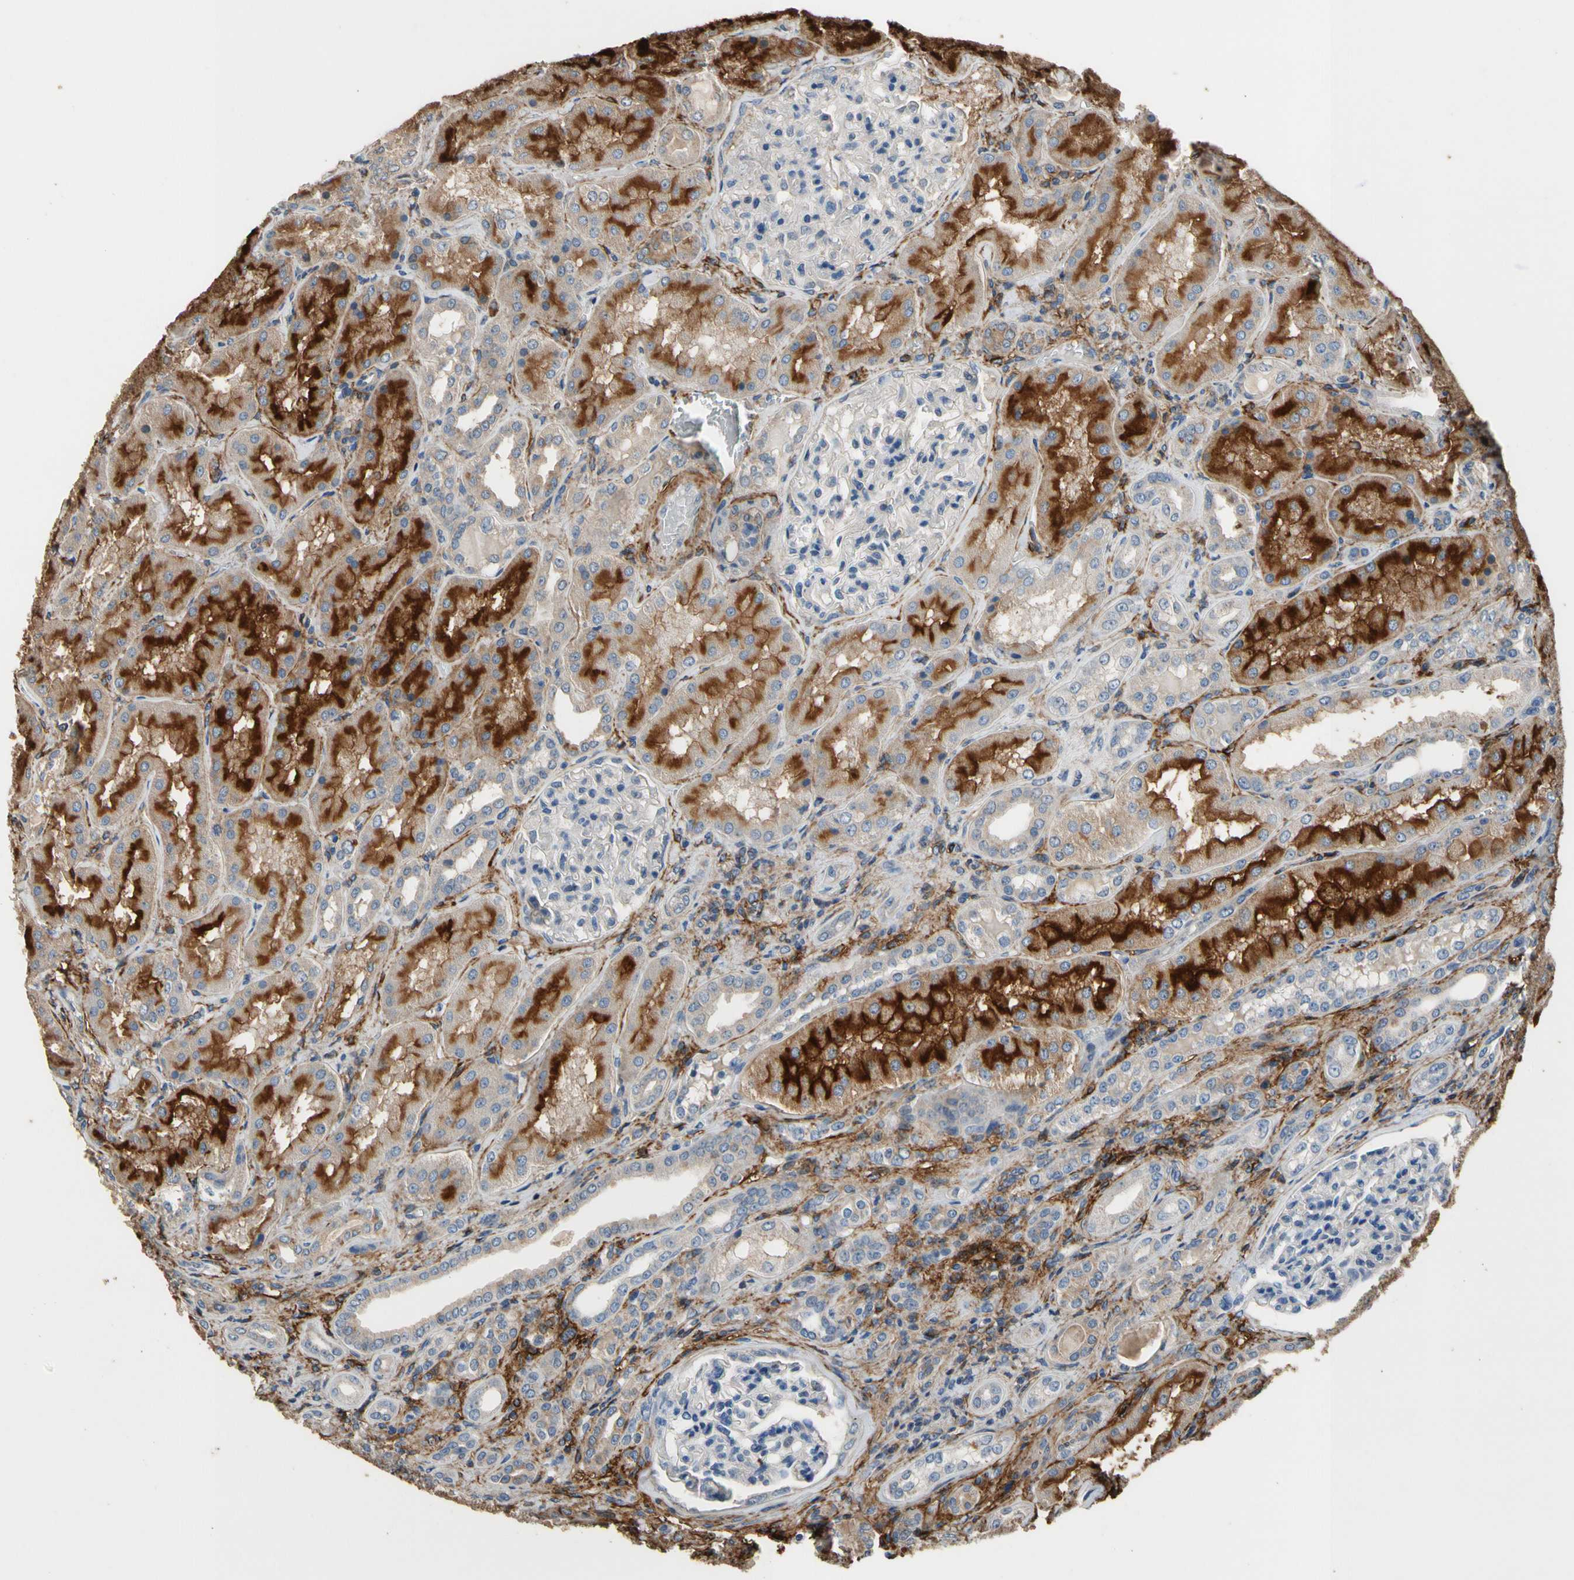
{"staining": {"intensity": "negative", "quantity": "none", "location": "none"}, "tissue": "kidney", "cell_type": "Cells in glomeruli", "image_type": "normal", "snomed": [{"axis": "morphology", "description": "Normal tissue, NOS"}, {"axis": "topography", "description": "Kidney"}], "caption": "High magnification brightfield microscopy of benign kidney stained with DAB (3,3'-diaminobenzidine) (brown) and counterstained with hematoxylin (blue): cells in glomeruli show no significant expression. (DAB immunohistochemistry, high magnification).", "gene": "SUSD2", "patient": {"sex": "female", "age": 56}}